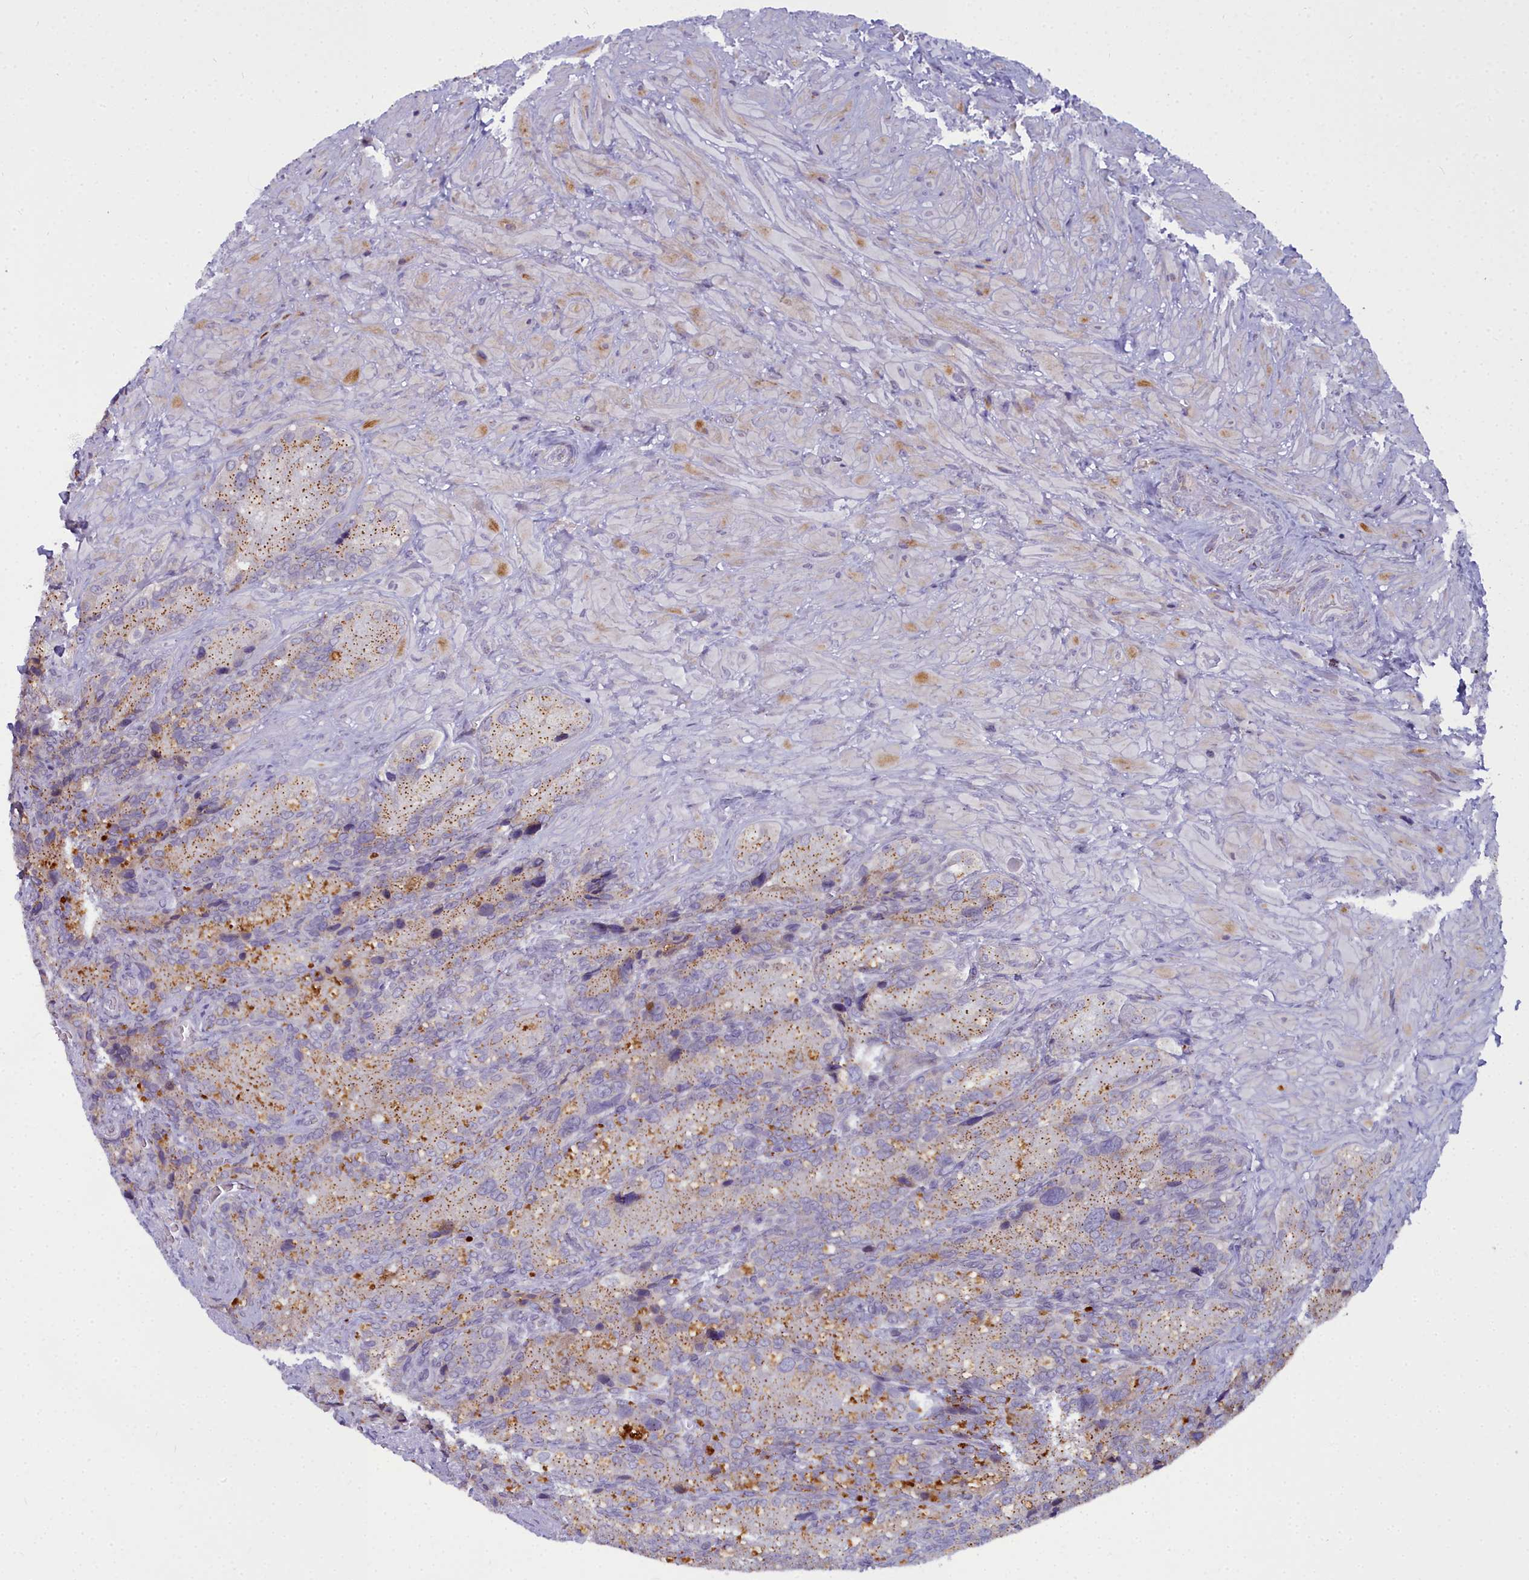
{"staining": {"intensity": "moderate", "quantity": ">75%", "location": "cytoplasmic/membranous"}, "tissue": "seminal vesicle", "cell_type": "Glandular cells", "image_type": "normal", "snomed": [{"axis": "morphology", "description": "Normal tissue, NOS"}, {"axis": "topography", "description": "Seminal veicle"}], "caption": "Seminal vesicle stained with a brown dye shows moderate cytoplasmic/membranous positive expression in about >75% of glandular cells.", "gene": "WDPCP", "patient": {"sex": "male", "age": 62}}